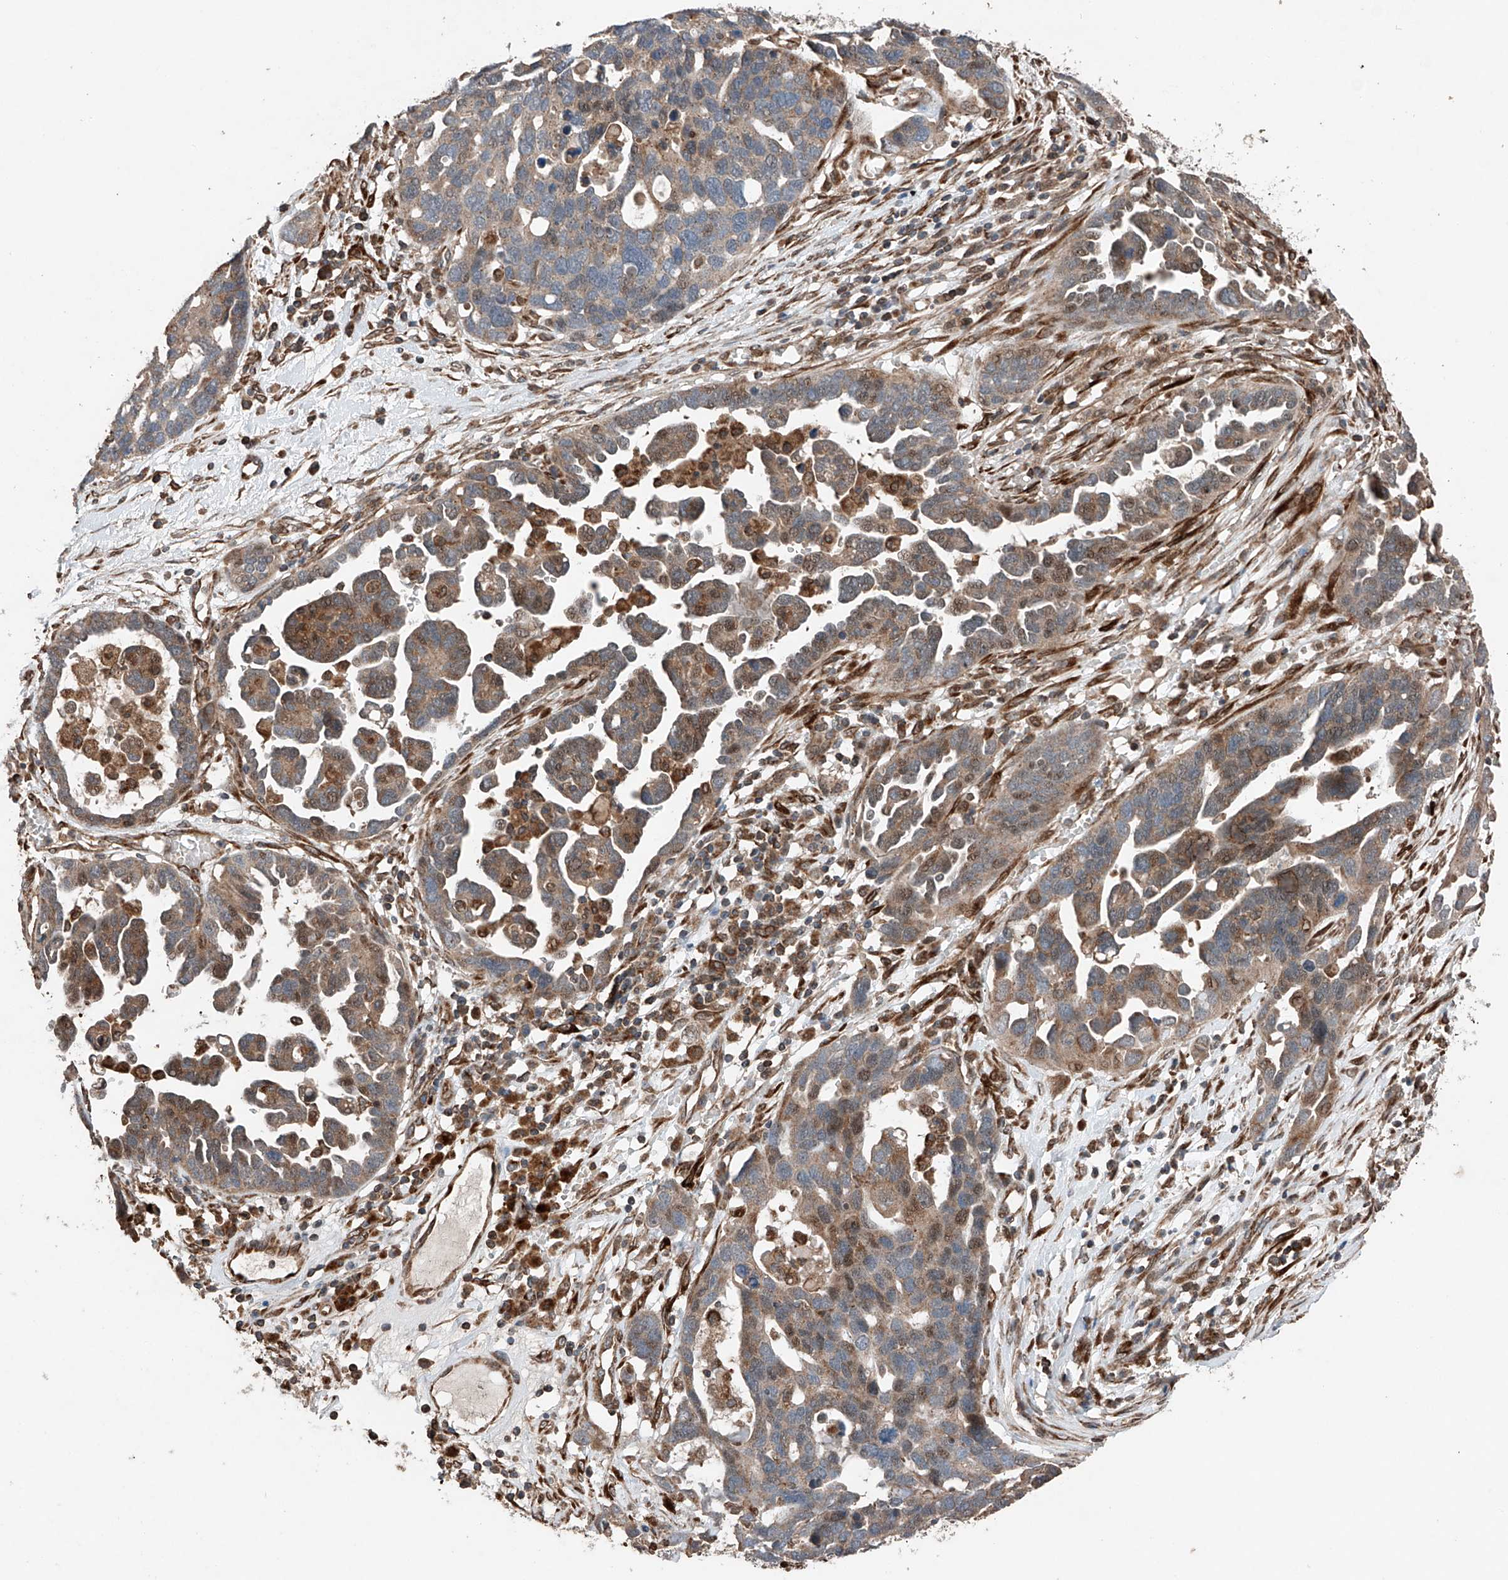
{"staining": {"intensity": "moderate", "quantity": "25%-75%", "location": "cytoplasmic/membranous"}, "tissue": "ovarian cancer", "cell_type": "Tumor cells", "image_type": "cancer", "snomed": [{"axis": "morphology", "description": "Cystadenocarcinoma, serous, NOS"}, {"axis": "topography", "description": "Ovary"}], "caption": "Human ovarian serous cystadenocarcinoma stained for a protein (brown) reveals moderate cytoplasmic/membranous positive expression in about 25%-75% of tumor cells.", "gene": "AP4B1", "patient": {"sex": "female", "age": 54}}